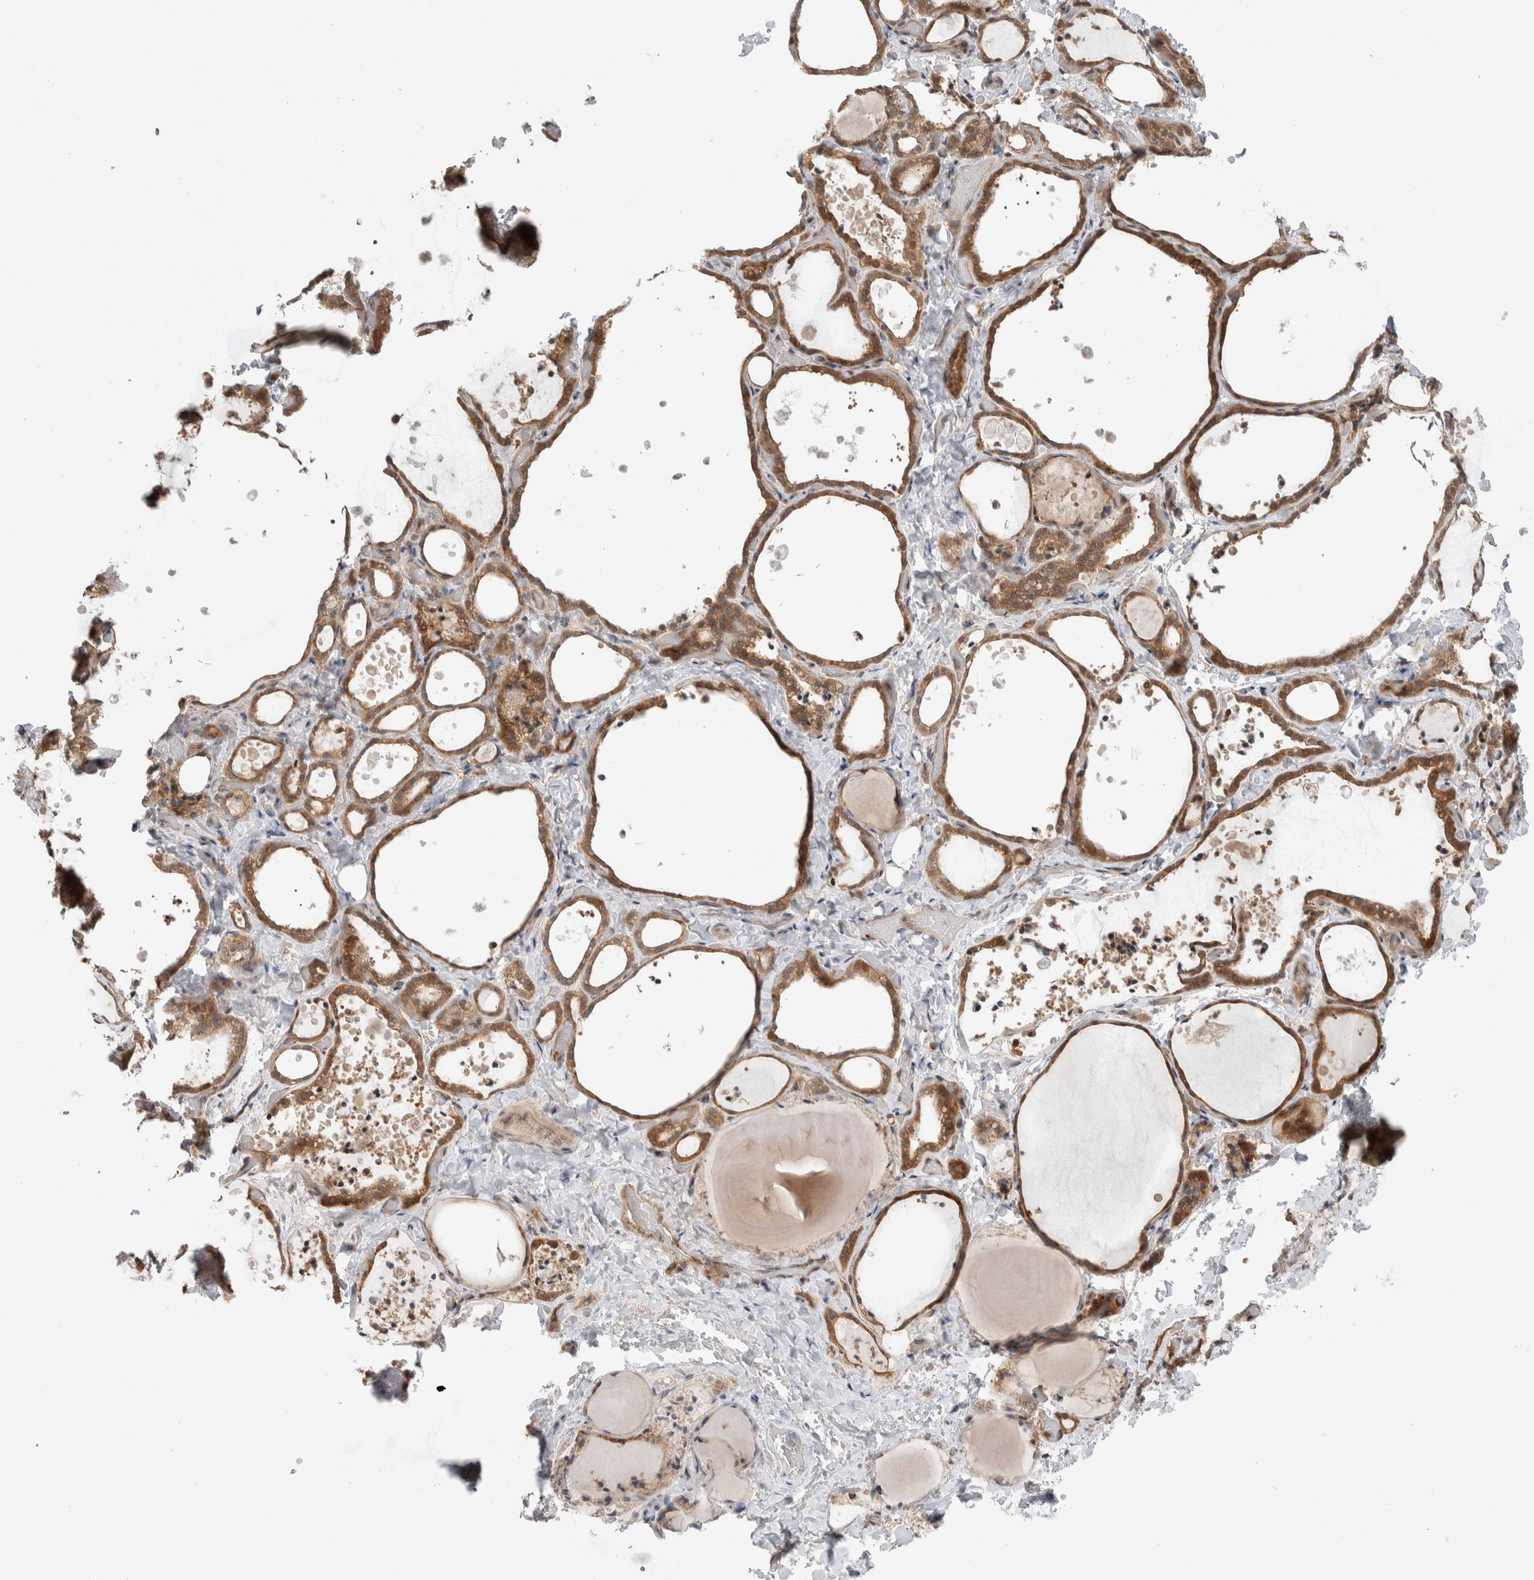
{"staining": {"intensity": "strong", "quantity": ">75%", "location": "cytoplasmic/membranous"}, "tissue": "thyroid gland", "cell_type": "Glandular cells", "image_type": "normal", "snomed": [{"axis": "morphology", "description": "Normal tissue, NOS"}, {"axis": "topography", "description": "Thyroid gland"}], "caption": "The micrograph shows a brown stain indicating the presence of a protein in the cytoplasmic/membranous of glandular cells in thyroid gland. (Stains: DAB (3,3'-diaminobenzidine) in brown, nuclei in blue, Microscopy: brightfield microscopy at high magnification).", "gene": "DEPTOR", "patient": {"sex": "female", "age": 44}}